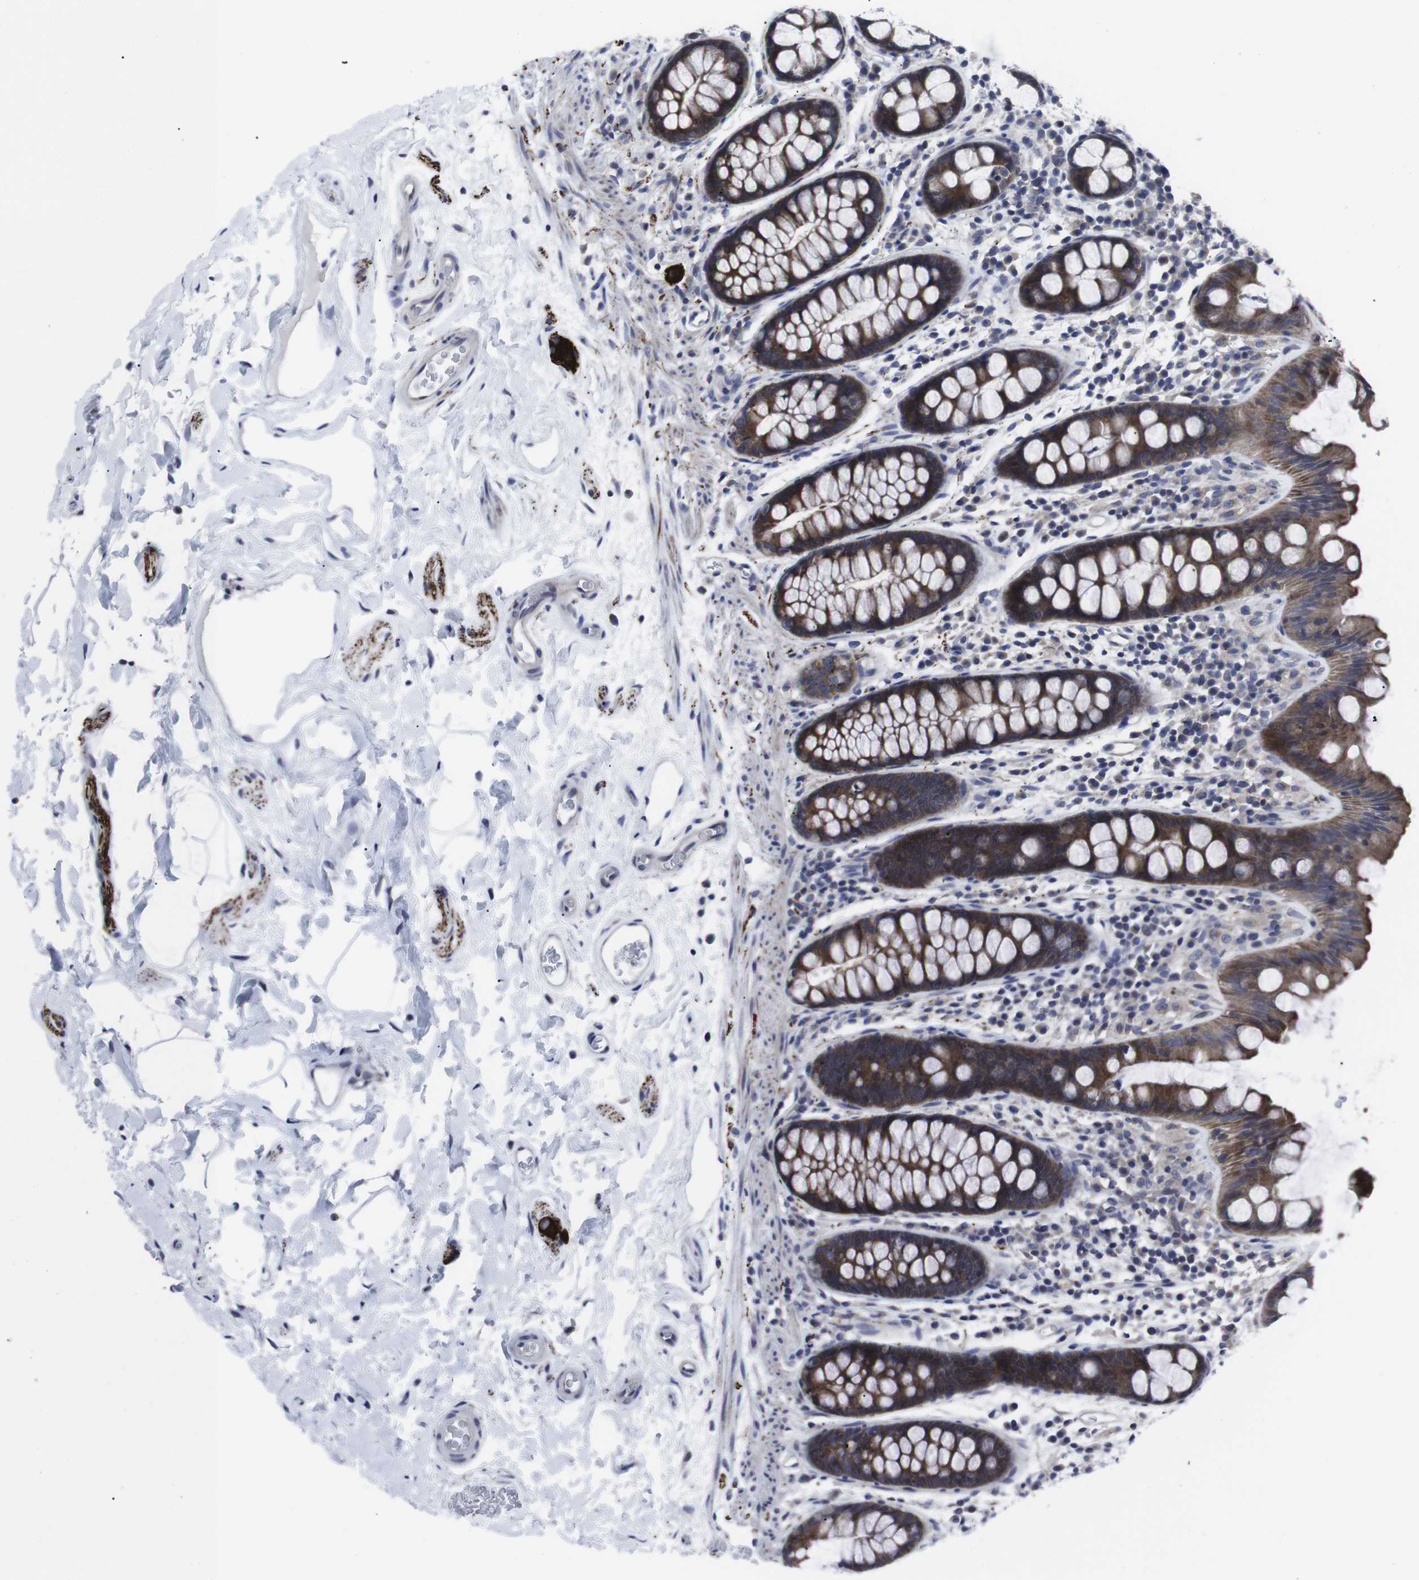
{"staining": {"intensity": "negative", "quantity": "none", "location": "none"}, "tissue": "colon", "cell_type": "Endothelial cells", "image_type": "normal", "snomed": [{"axis": "morphology", "description": "Normal tissue, NOS"}, {"axis": "topography", "description": "Colon"}], "caption": "This is a photomicrograph of IHC staining of unremarkable colon, which shows no staining in endothelial cells.", "gene": "HPRT1", "patient": {"sex": "female", "age": 80}}